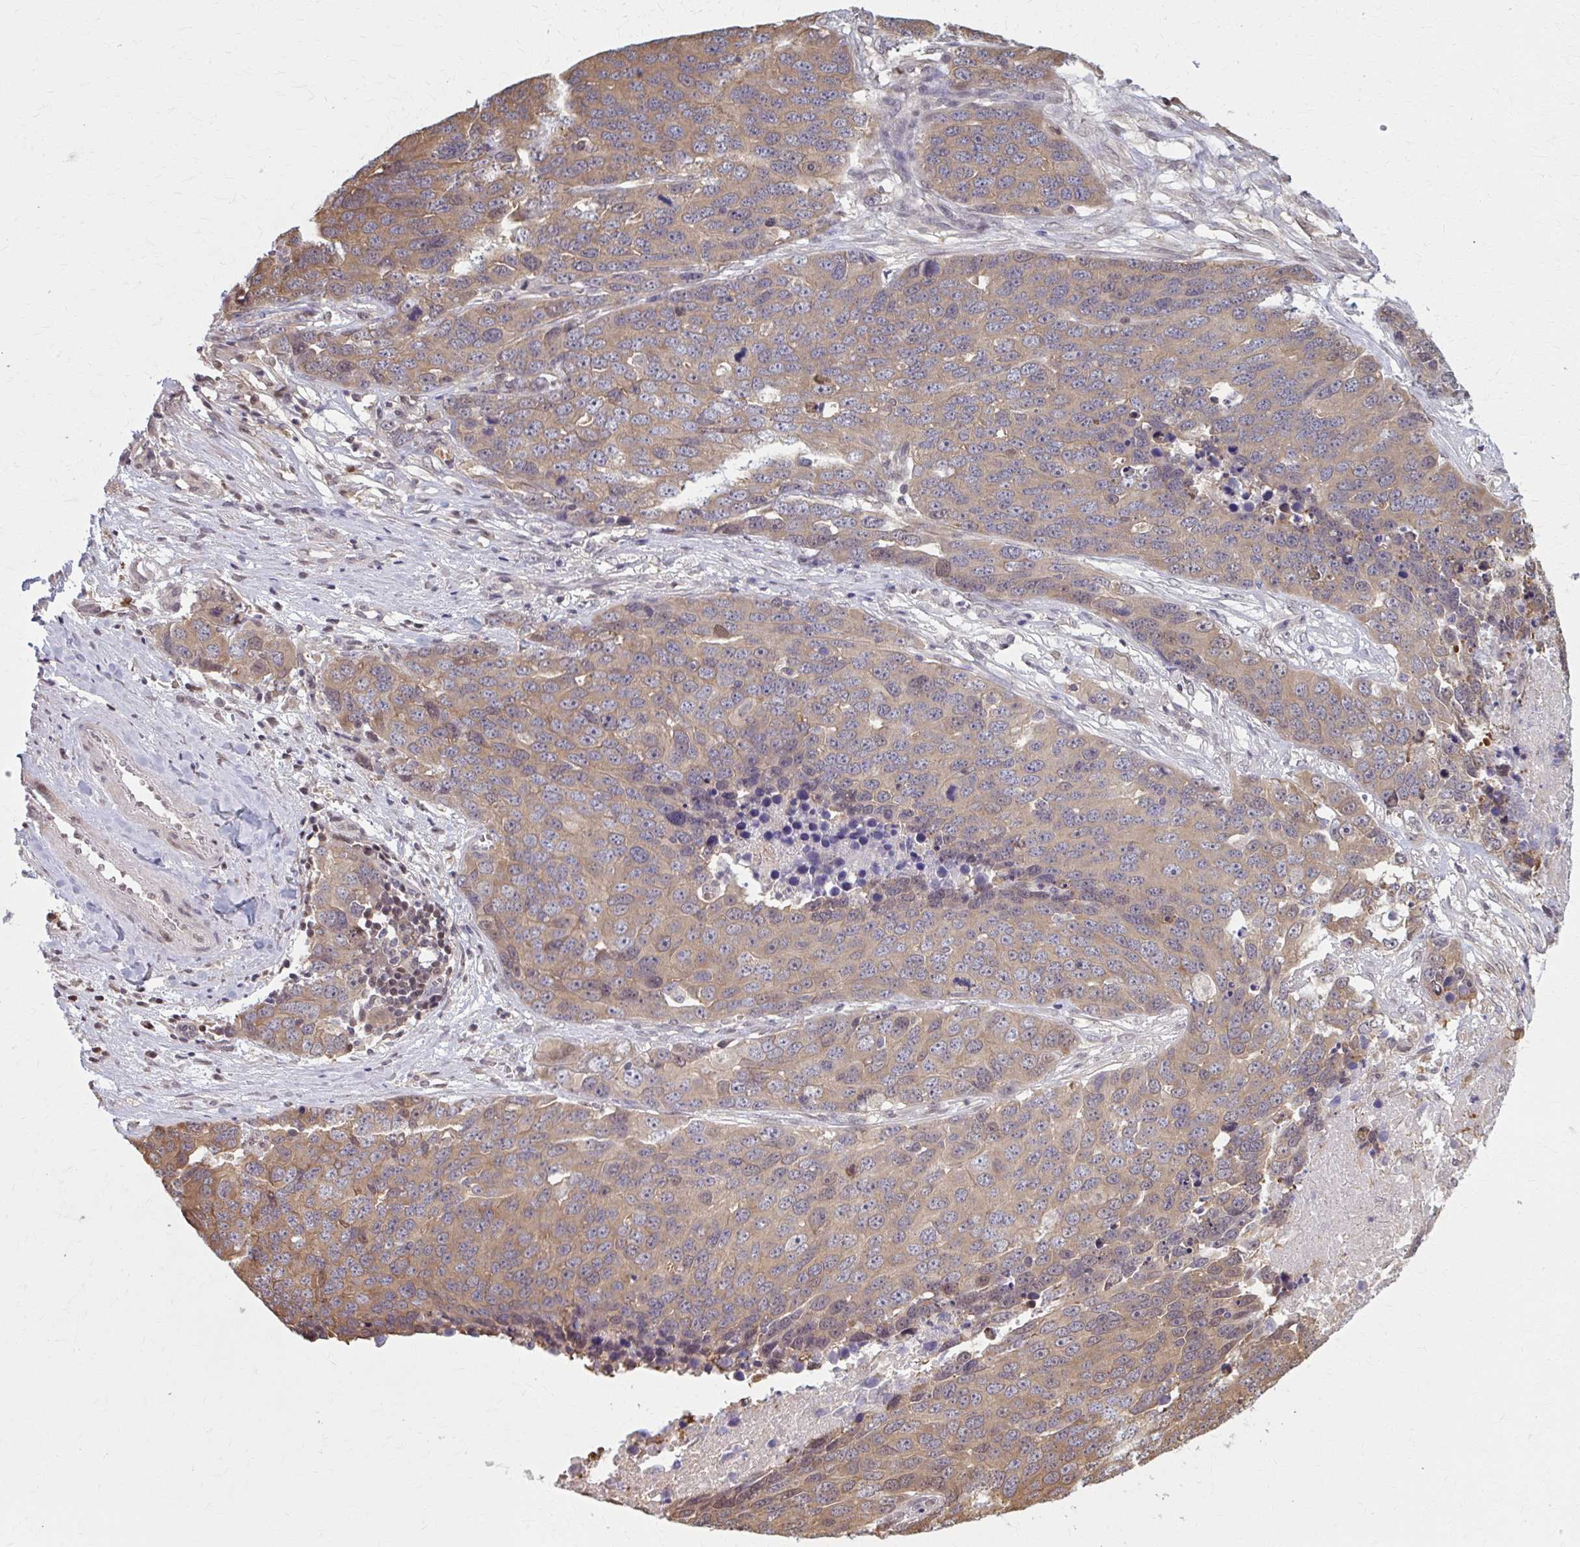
{"staining": {"intensity": "weak", "quantity": ">75%", "location": "cytoplasmic/membranous"}, "tissue": "ovarian cancer", "cell_type": "Tumor cells", "image_type": "cancer", "snomed": [{"axis": "morphology", "description": "Cystadenocarcinoma, serous, NOS"}, {"axis": "topography", "description": "Ovary"}], "caption": "Immunohistochemistry (IHC) histopathology image of human ovarian cancer (serous cystadenocarcinoma) stained for a protein (brown), which displays low levels of weak cytoplasmic/membranous expression in about >75% of tumor cells.", "gene": "MDH1", "patient": {"sex": "female", "age": 76}}